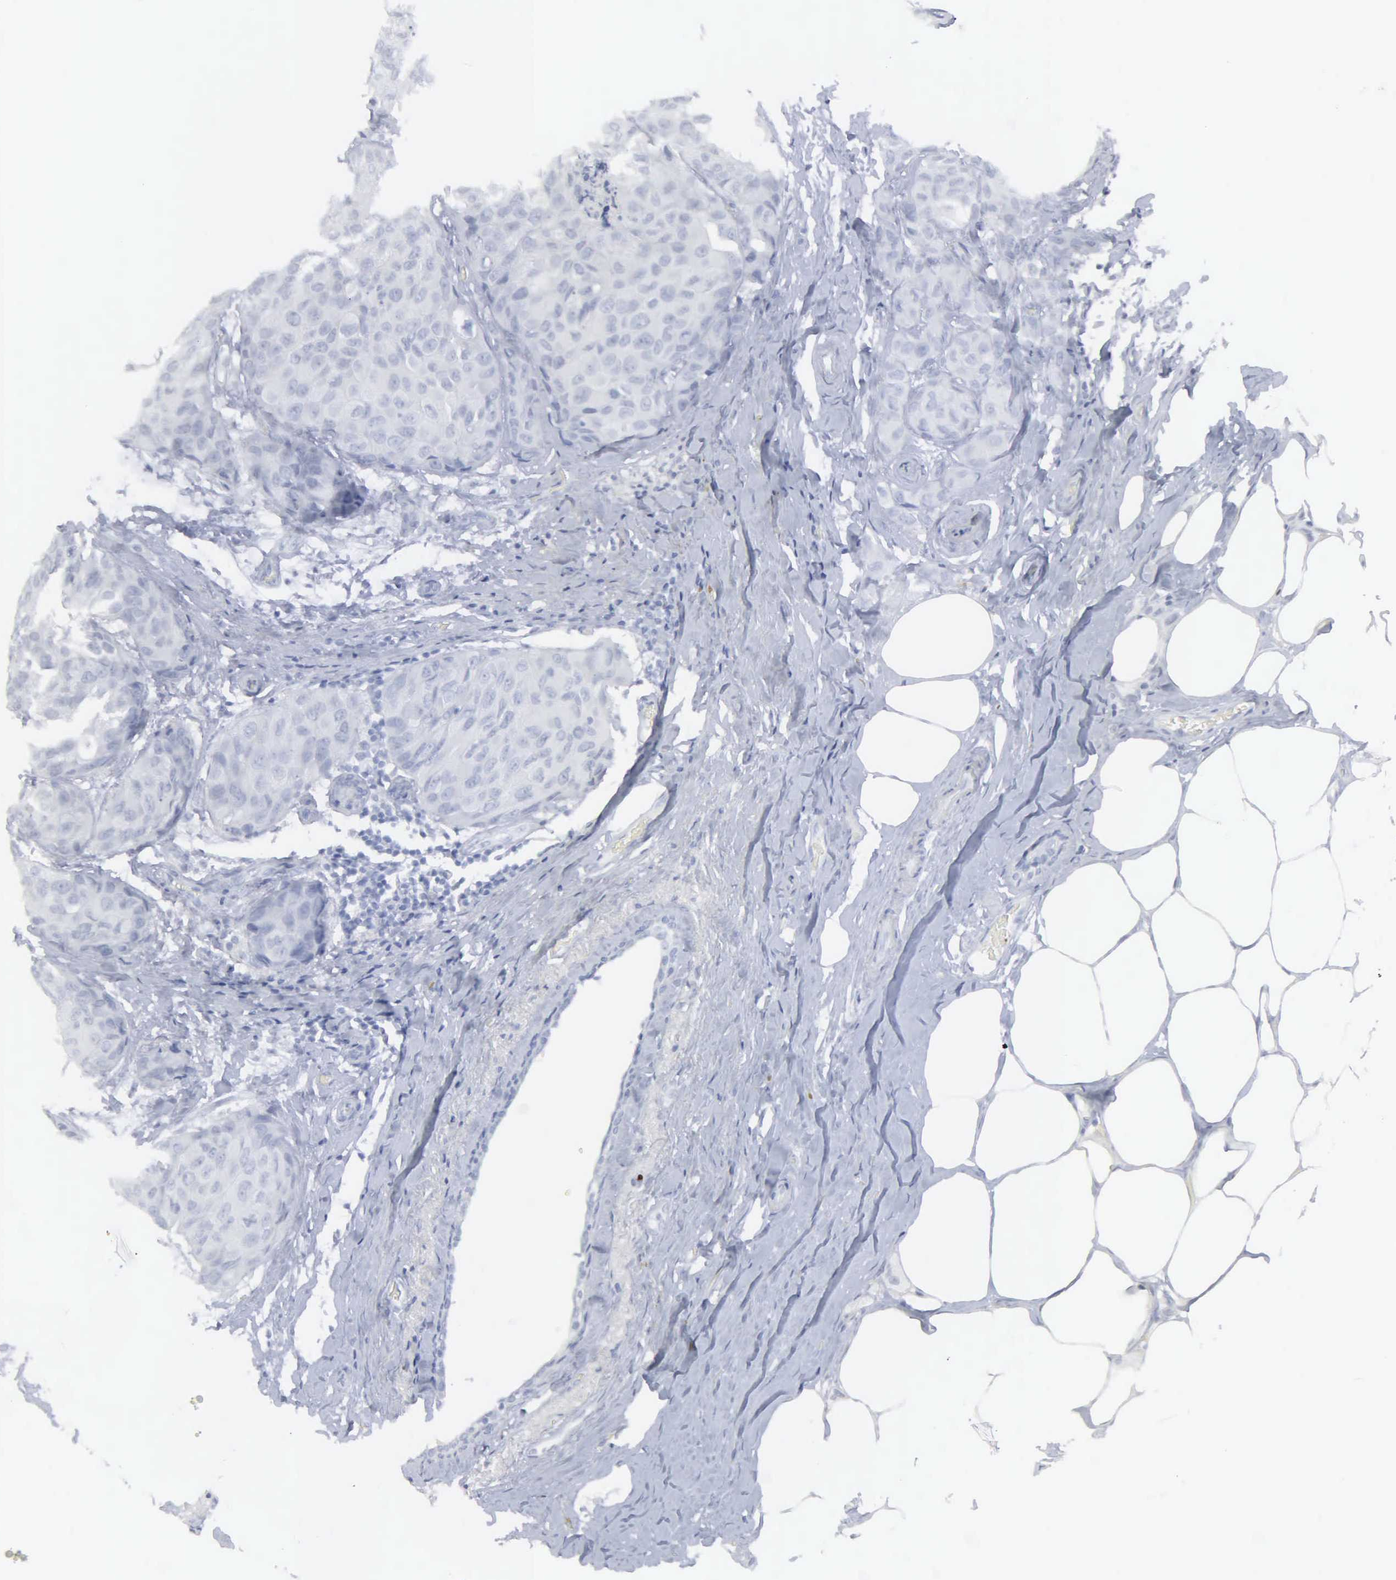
{"staining": {"intensity": "negative", "quantity": "none", "location": "none"}, "tissue": "breast cancer", "cell_type": "Tumor cells", "image_type": "cancer", "snomed": [{"axis": "morphology", "description": "Duct carcinoma"}, {"axis": "topography", "description": "Breast"}], "caption": "A micrograph of human breast cancer (intraductal carcinoma) is negative for staining in tumor cells.", "gene": "SPIN3", "patient": {"sex": "female", "age": 68}}